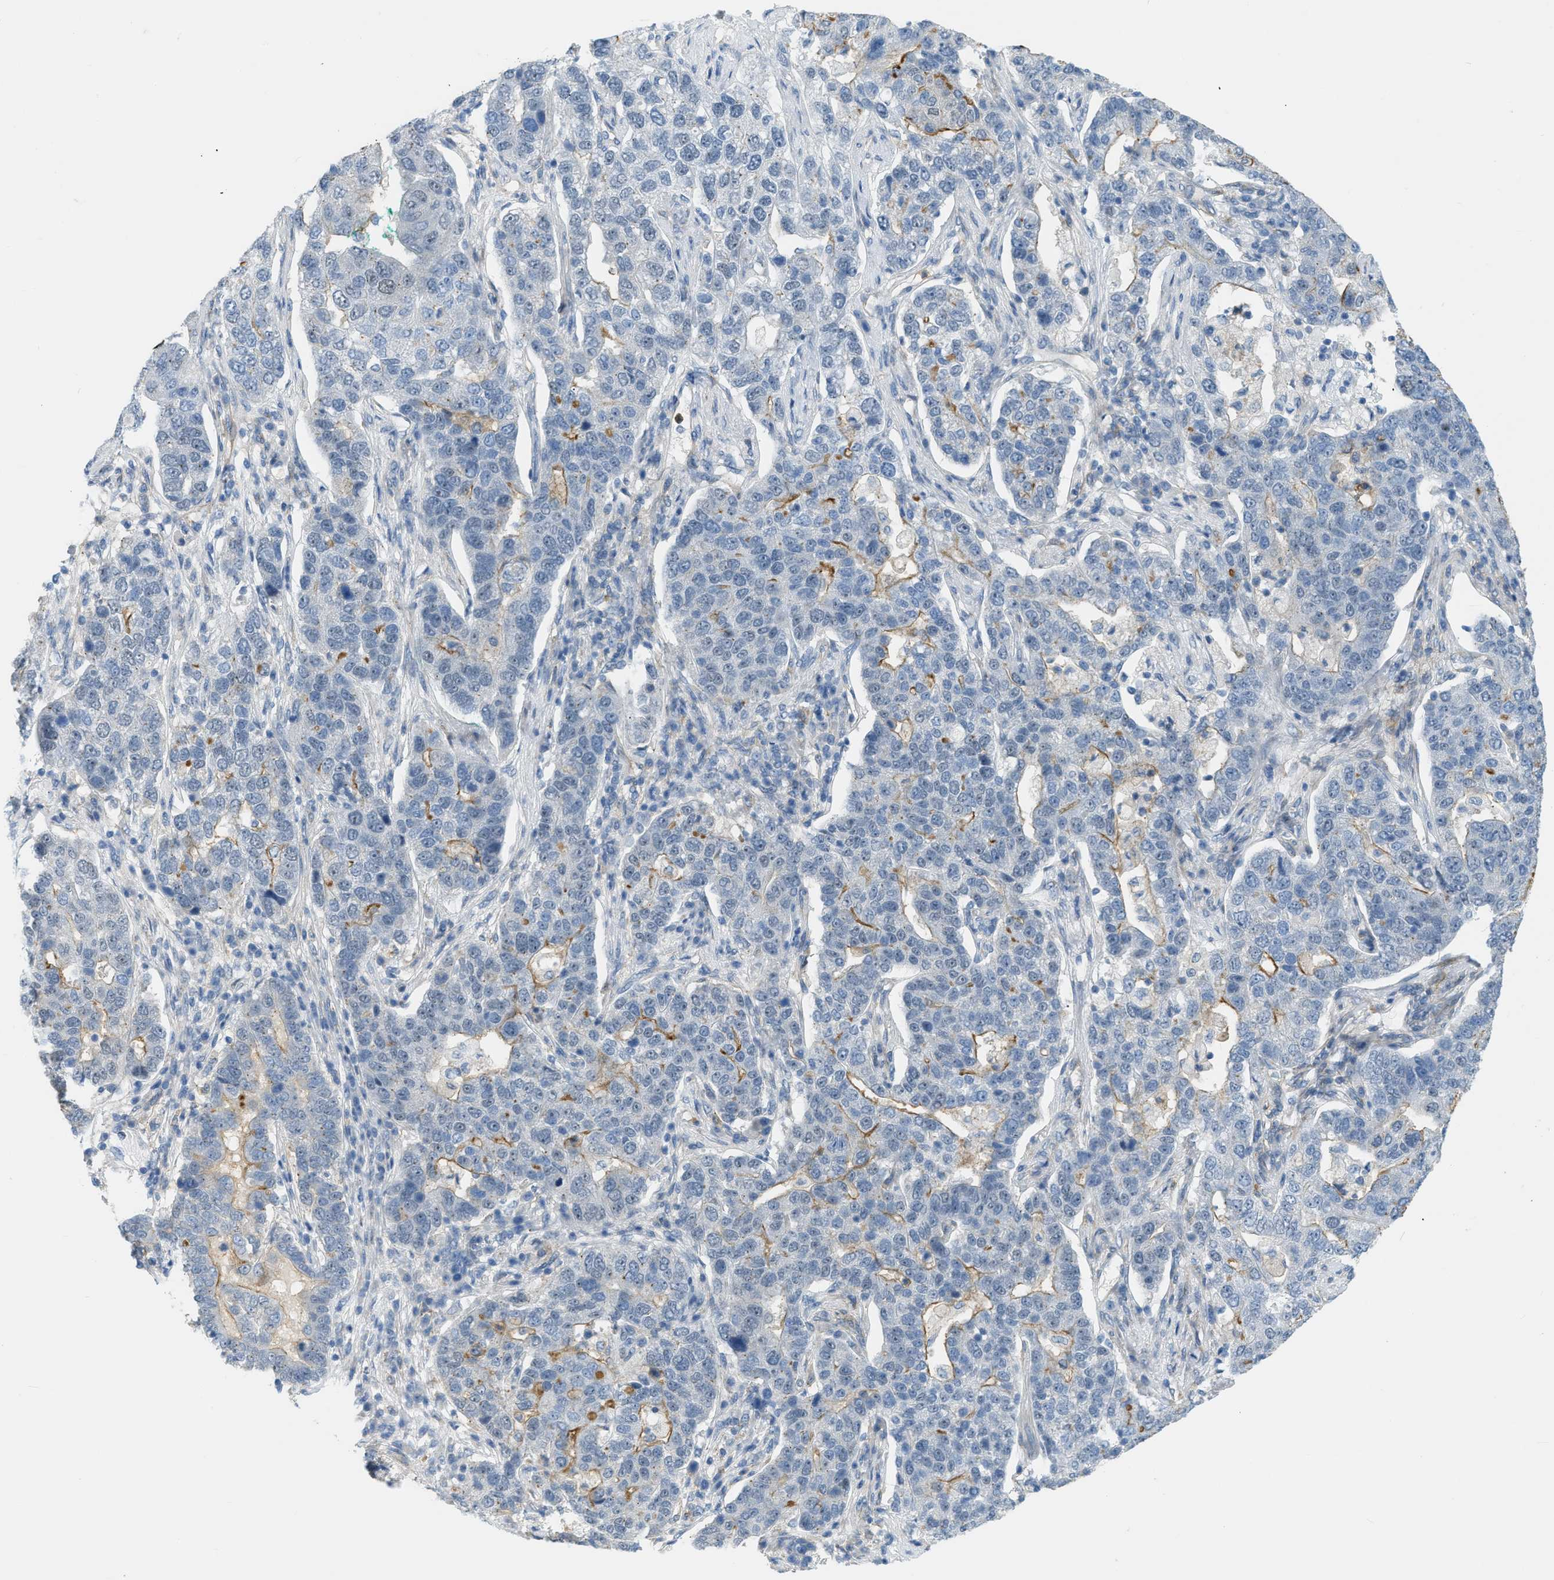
{"staining": {"intensity": "moderate", "quantity": "25%-75%", "location": "cytoplasmic/membranous"}, "tissue": "pancreatic cancer", "cell_type": "Tumor cells", "image_type": "cancer", "snomed": [{"axis": "morphology", "description": "Adenocarcinoma, NOS"}, {"axis": "topography", "description": "Pancreas"}], "caption": "DAB immunohistochemical staining of pancreatic cancer (adenocarcinoma) reveals moderate cytoplasmic/membranous protein staining in approximately 25%-75% of tumor cells. (DAB = brown stain, brightfield microscopy at high magnification).", "gene": "ZNF408", "patient": {"sex": "female", "age": 61}}